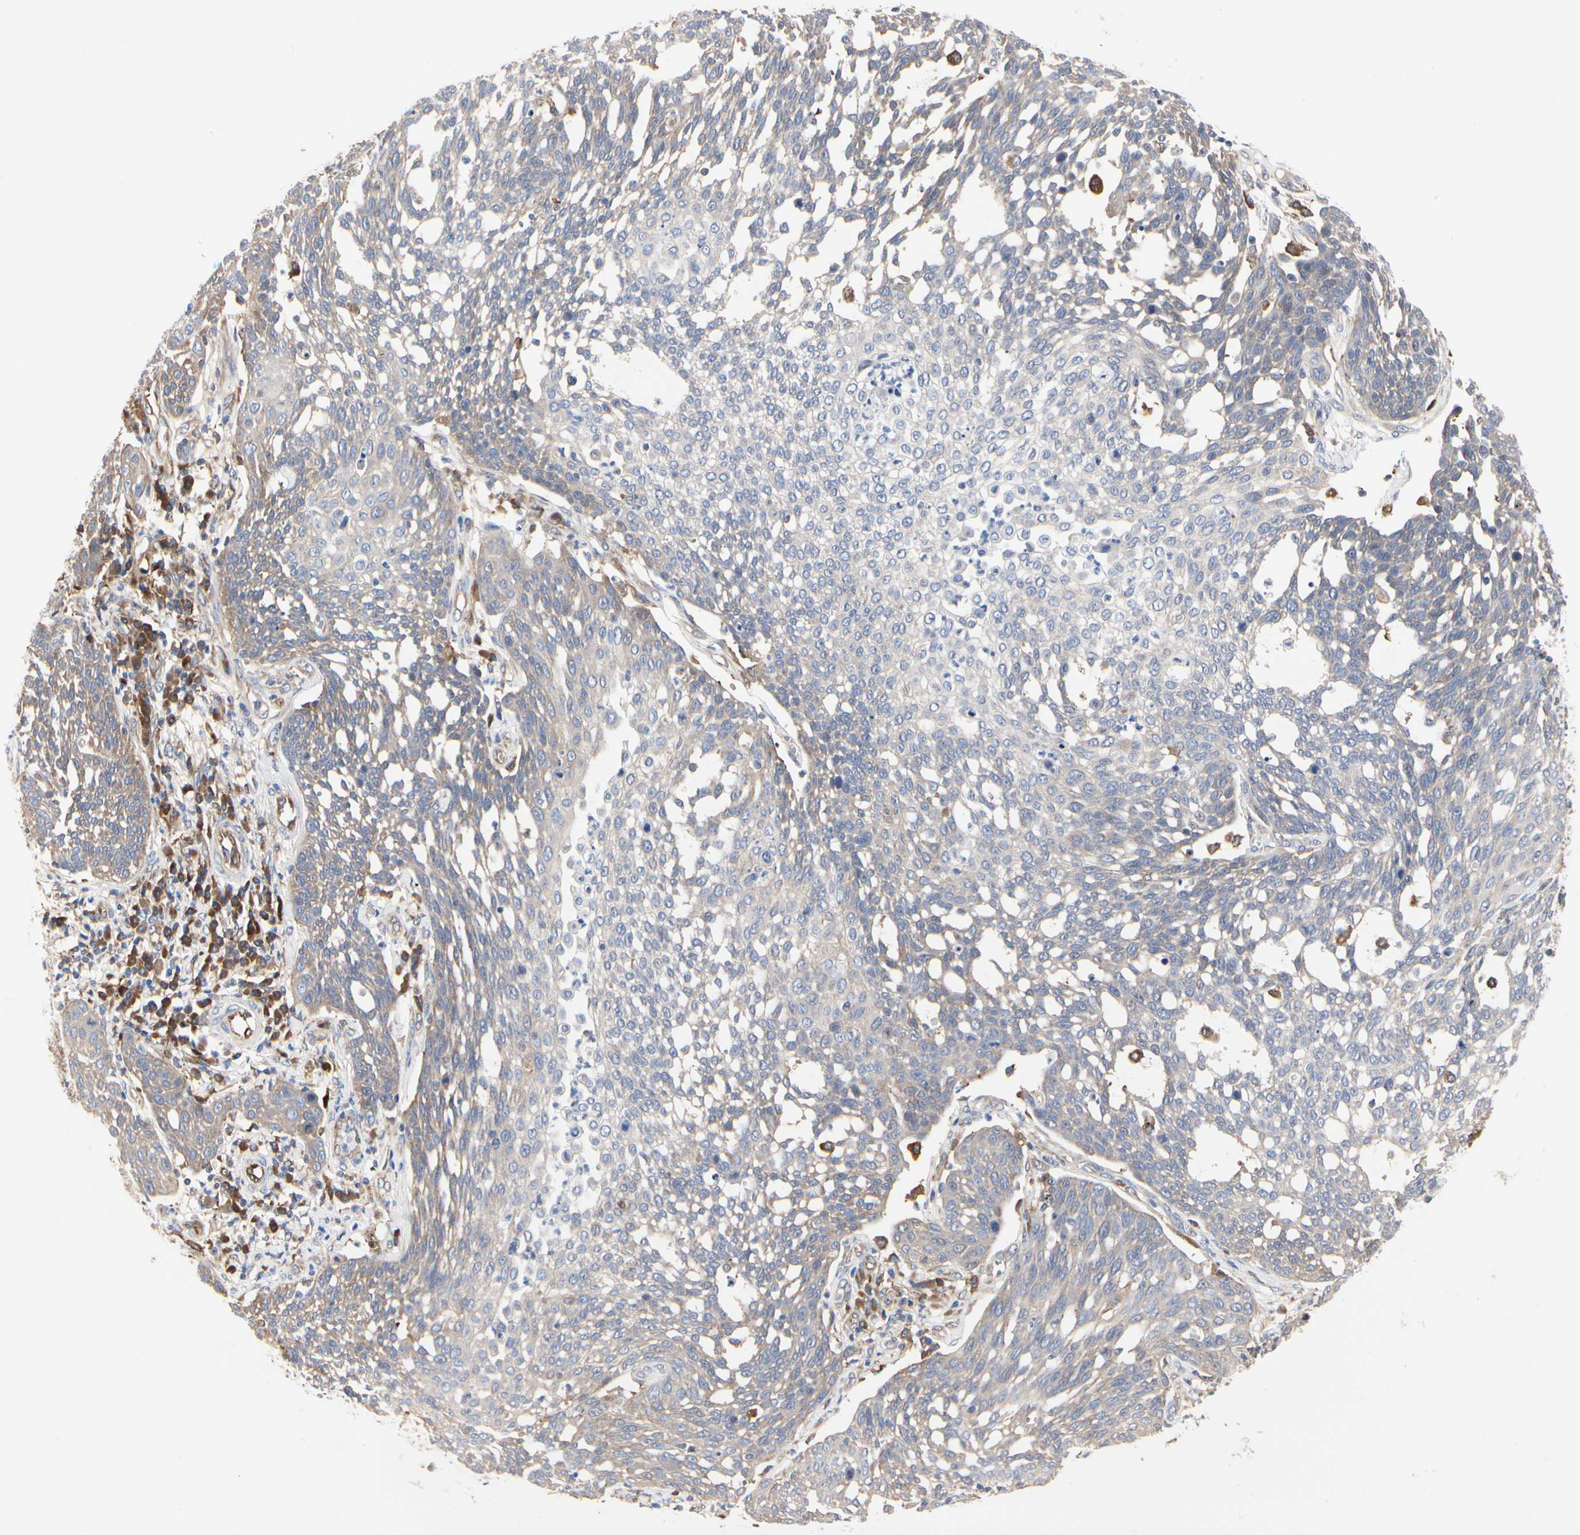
{"staining": {"intensity": "weak", "quantity": ">75%", "location": "cytoplasmic/membranous"}, "tissue": "cervical cancer", "cell_type": "Tumor cells", "image_type": "cancer", "snomed": [{"axis": "morphology", "description": "Squamous cell carcinoma, NOS"}, {"axis": "topography", "description": "Cervix"}], "caption": "Weak cytoplasmic/membranous protein staining is seen in approximately >75% of tumor cells in squamous cell carcinoma (cervical).", "gene": "C3orf52", "patient": {"sex": "female", "age": 34}}